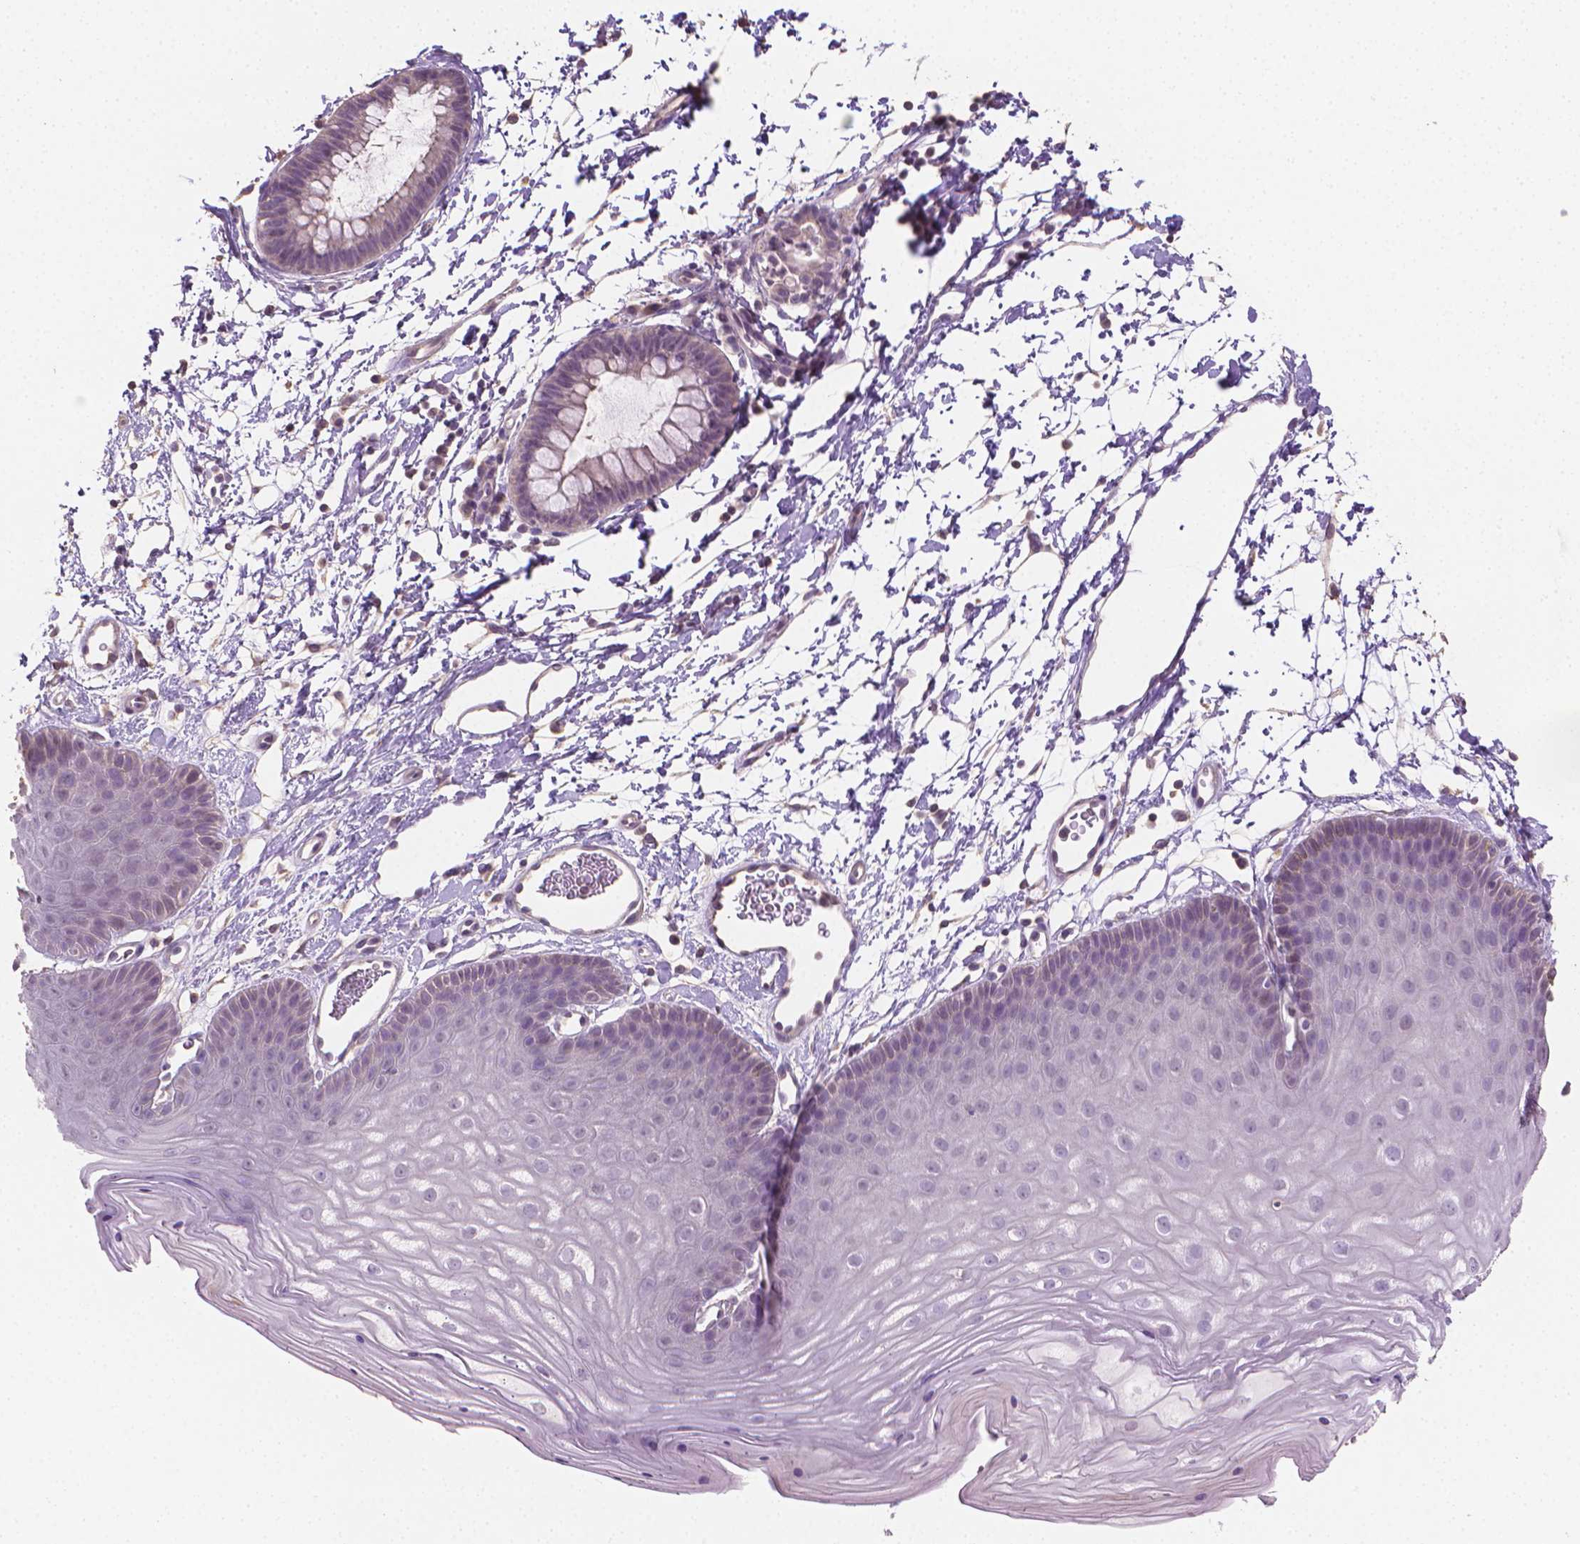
{"staining": {"intensity": "negative", "quantity": "none", "location": "none"}, "tissue": "skin", "cell_type": "Epidermal cells", "image_type": "normal", "snomed": [{"axis": "morphology", "description": "Normal tissue, NOS"}, {"axis": "topography", "description": "Anal"}], "caption": "Immunohistochemistry (IHC) photomicrograph of normal human skin stained for a protein (brown), which displays no expression in epidermal cells. (Brightfield microscopy of DAB (3,3'-diaminobenzidine) immunohistochemistry at high magnification).", "gene": "CATIP", "patient": {"sex": "male", "age": 53}}